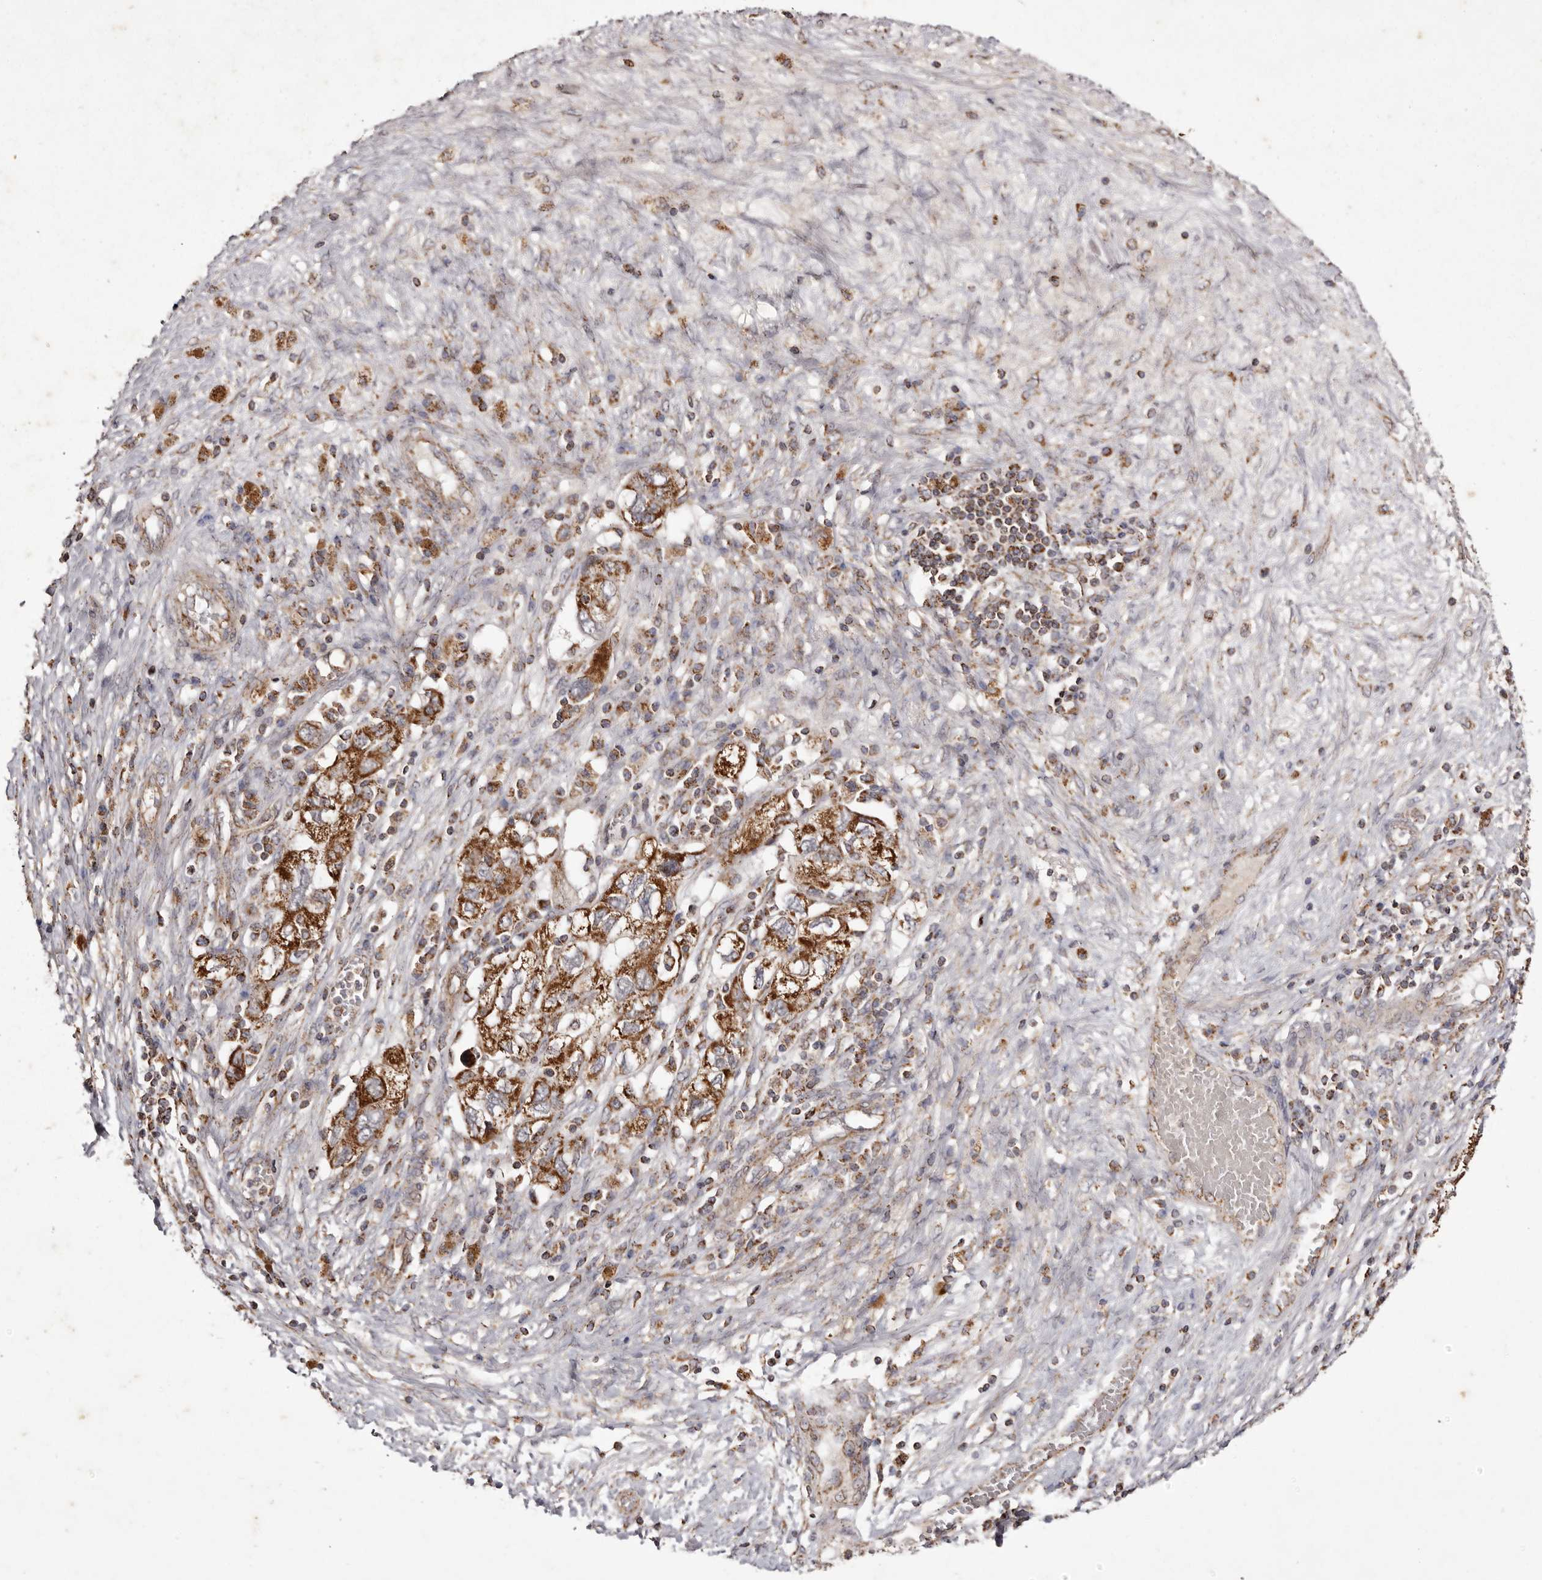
{"staining": {"intensity": "strong", "quantity": ">75%", "location": "cytoplasmic/membranous"}, "tissue": "ovarian cancer", "cell_type": "Tumor cells", "image_type": "cancer", "snomed": [{"axis": "morphology", "description": "Carcinoma, NOS"}, {"axis": "morphology", "description": "Cystadenocarcinoma, serous, NOS"}, {"axis": "topography", "description": "Ovary"}], "caption": "IHC photomicrograph of human ovarian cancer stained for a protein (brown), which displays high levels of strong cytoplasmic/membranous positivity in approximately >75% of tumor cells.", "gene": "CPLANE2", "patient": {"sex": "female", "age": 69}}